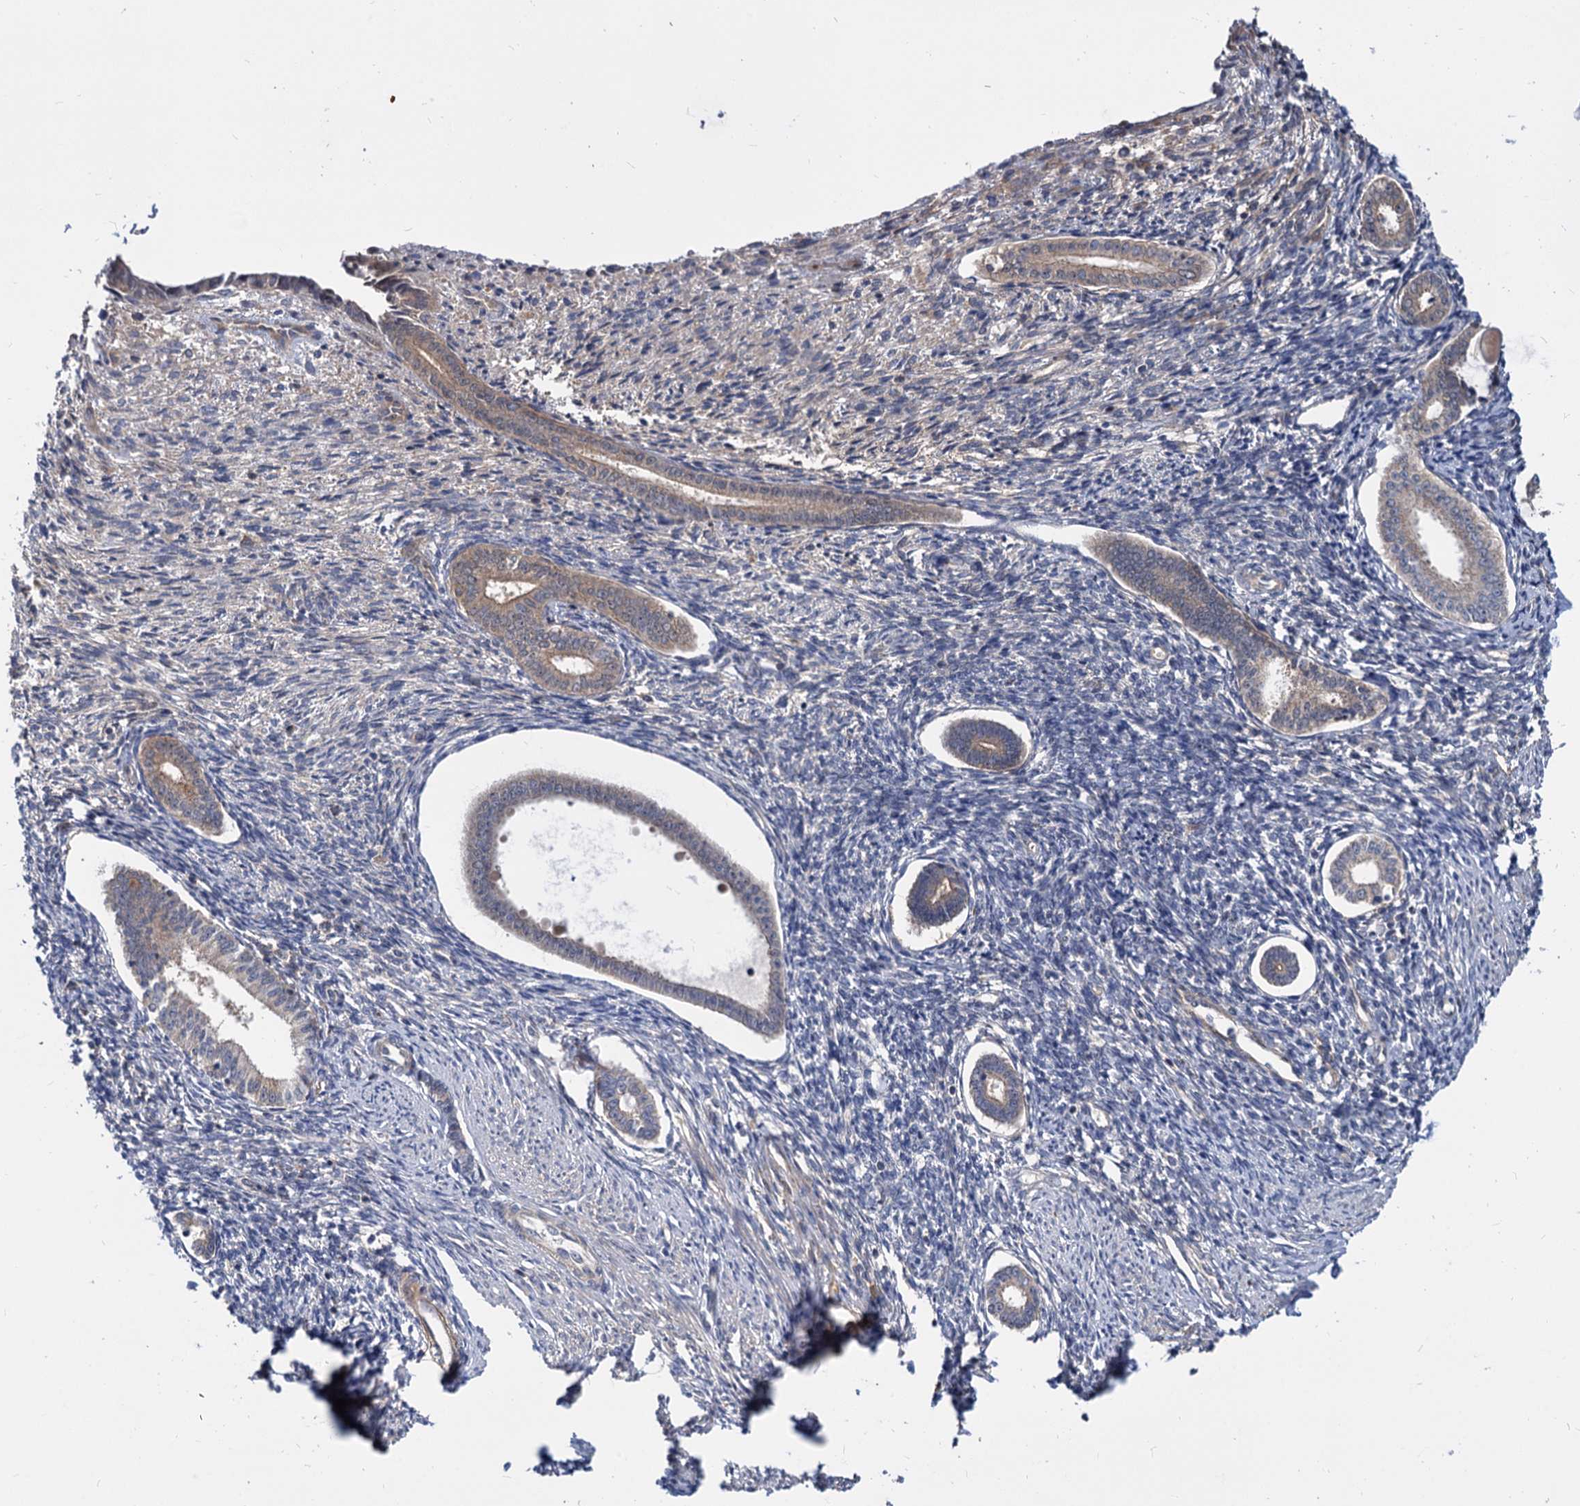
{"staining": {"intensity": "weak", "quantity": "<25%", "location": "cytoplasmic/membranous"}, "tissue": "endometrium", "cell_type": "Cells in endometrial stroma", "image_type": "normal", "snomed": [{"axis": "morphology", "description": "Normal tissue, NOS"}, {"axis": "topography", "description": "Endometrium"}], "caption": "The IHC image has no significant positivity in cells in endometrial stroma of endometrium. (IHC, brightfield microscopy, high magnification).", "gene": "SNX15", "patient": {"sex": "female", "age": 56}}